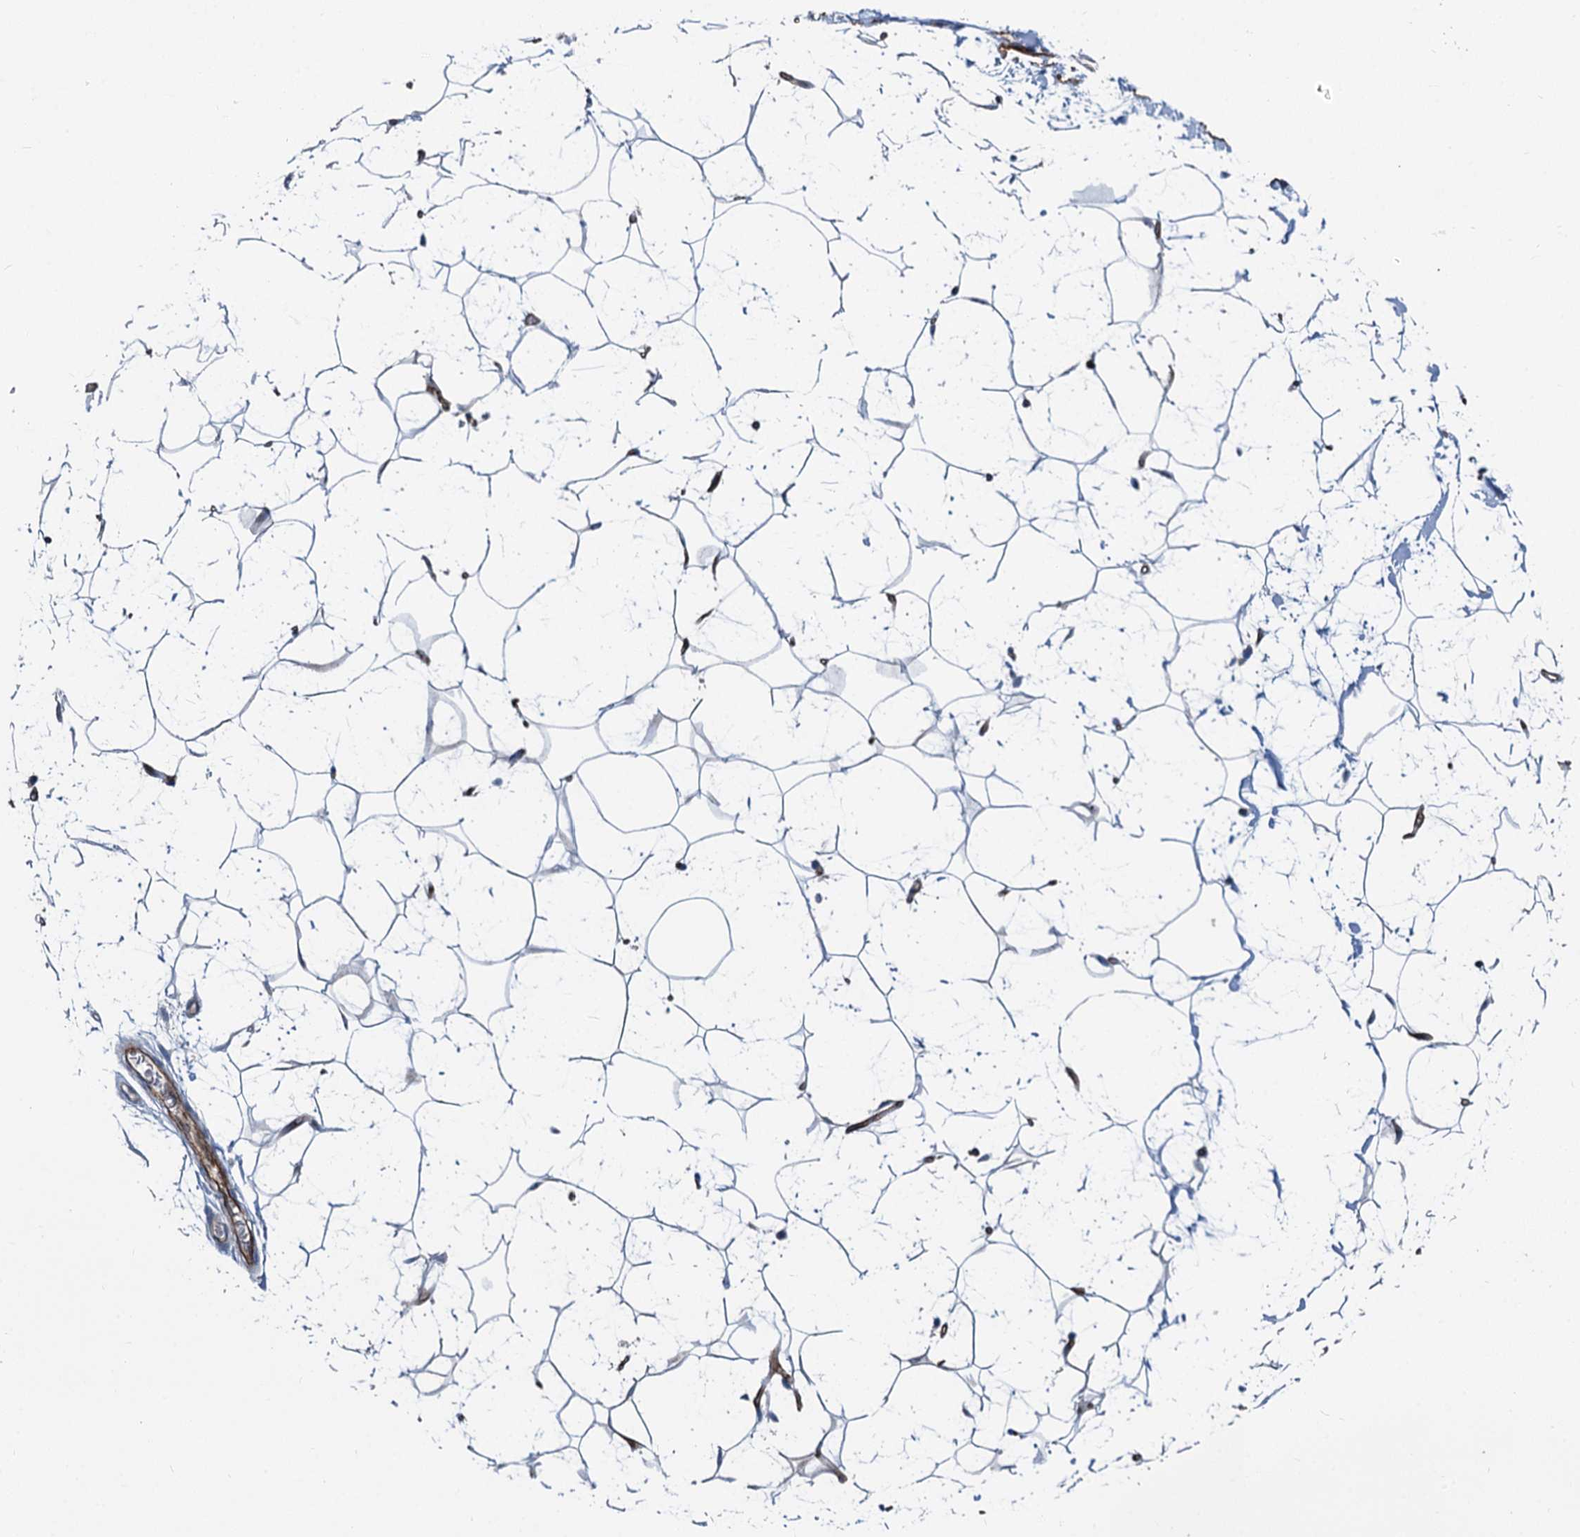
{"staining": {"intensity": "negative", "quantity": "none", "location": "none"}, "tissue": "adipose tissue", "cell_type": "Adipocytes", "image_type": "normal", "snomed": [{"axis": "morphology", "description": "Normal tissue, NOS"}, {"axis": "topography", "description": "Breast"}], "caption": "Adipose tissue was stained to show a protein in brown. There is no significant positivity in adipocytes. The staining is performed using DAB (3,3'-diaminobenzidine) brown chromogen with nuclei counter-stained in using hematoxylin.", "gene": "ASXL3", "patient": {"sex": "female", "age": 26}}